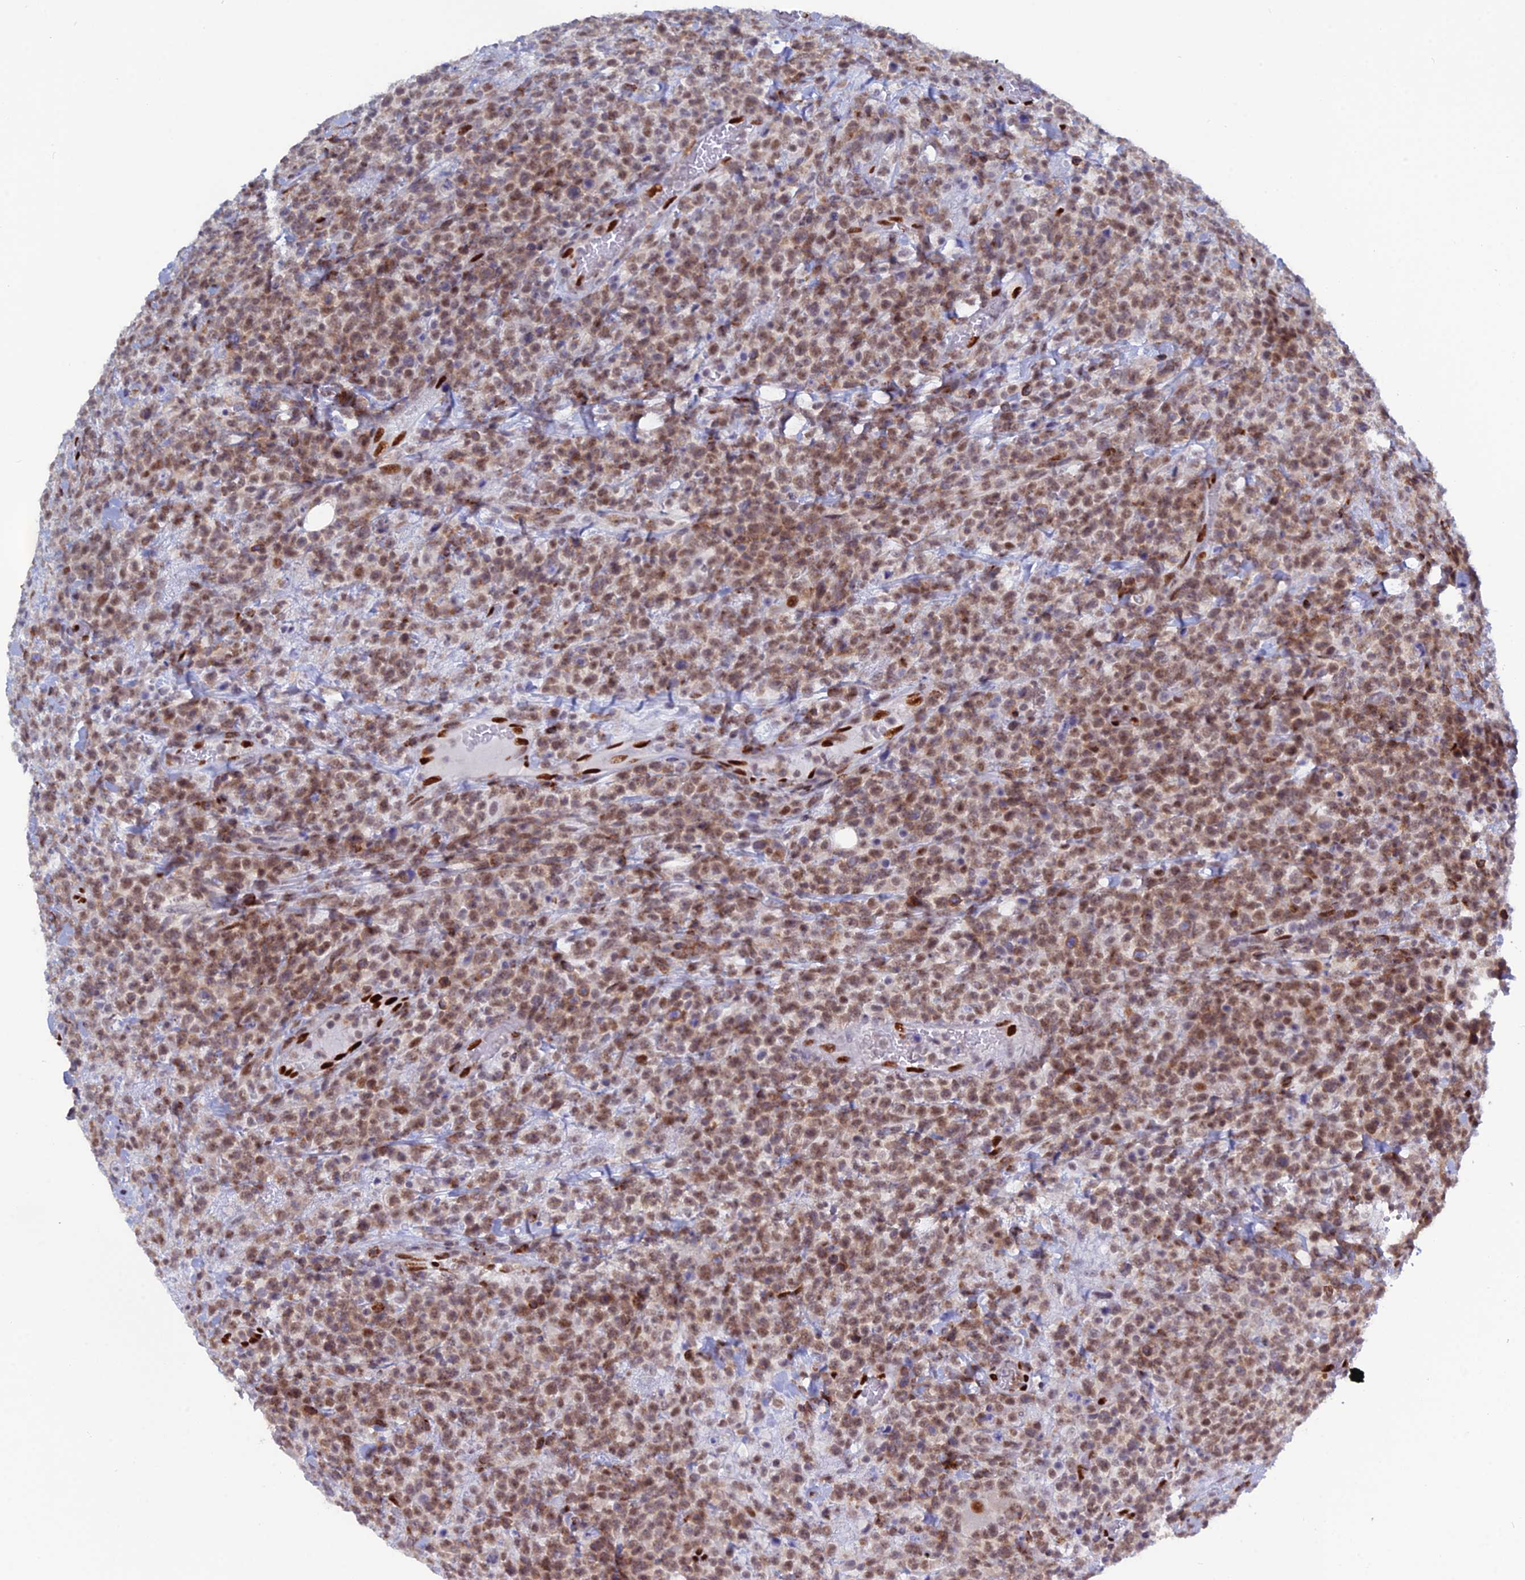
{"staining": {"intensity": "weak", "quantity": ">75%", "location": "cytoplasmic/membranous,nuclear"}, "tissue": "lymphoma", "cell_type": "Tumor cells", "image_type": "cancer", "snomed": [{"axis": "morphology", "description": "Malignant lymphoma, non-Hodgkin's type, High grade"}, {"axis": "topography", "description": "Colon"}], "caption": "The histopathology image shows immunohistochemical staining of high-grade malignant lymphoma, non-Hodgkin's type. There is weak cytoplasmic/membranous and nuclear positivity is identified in about >75% of tumor cells. The protein is stained brown, and the nuclei are stained in blue (DAB (3,3'-diaminobenzidine) IHC with brightfield microscopy, high magnification).", "gene": "NOL4L", "patient": {"sex": "female", "age": 53}}